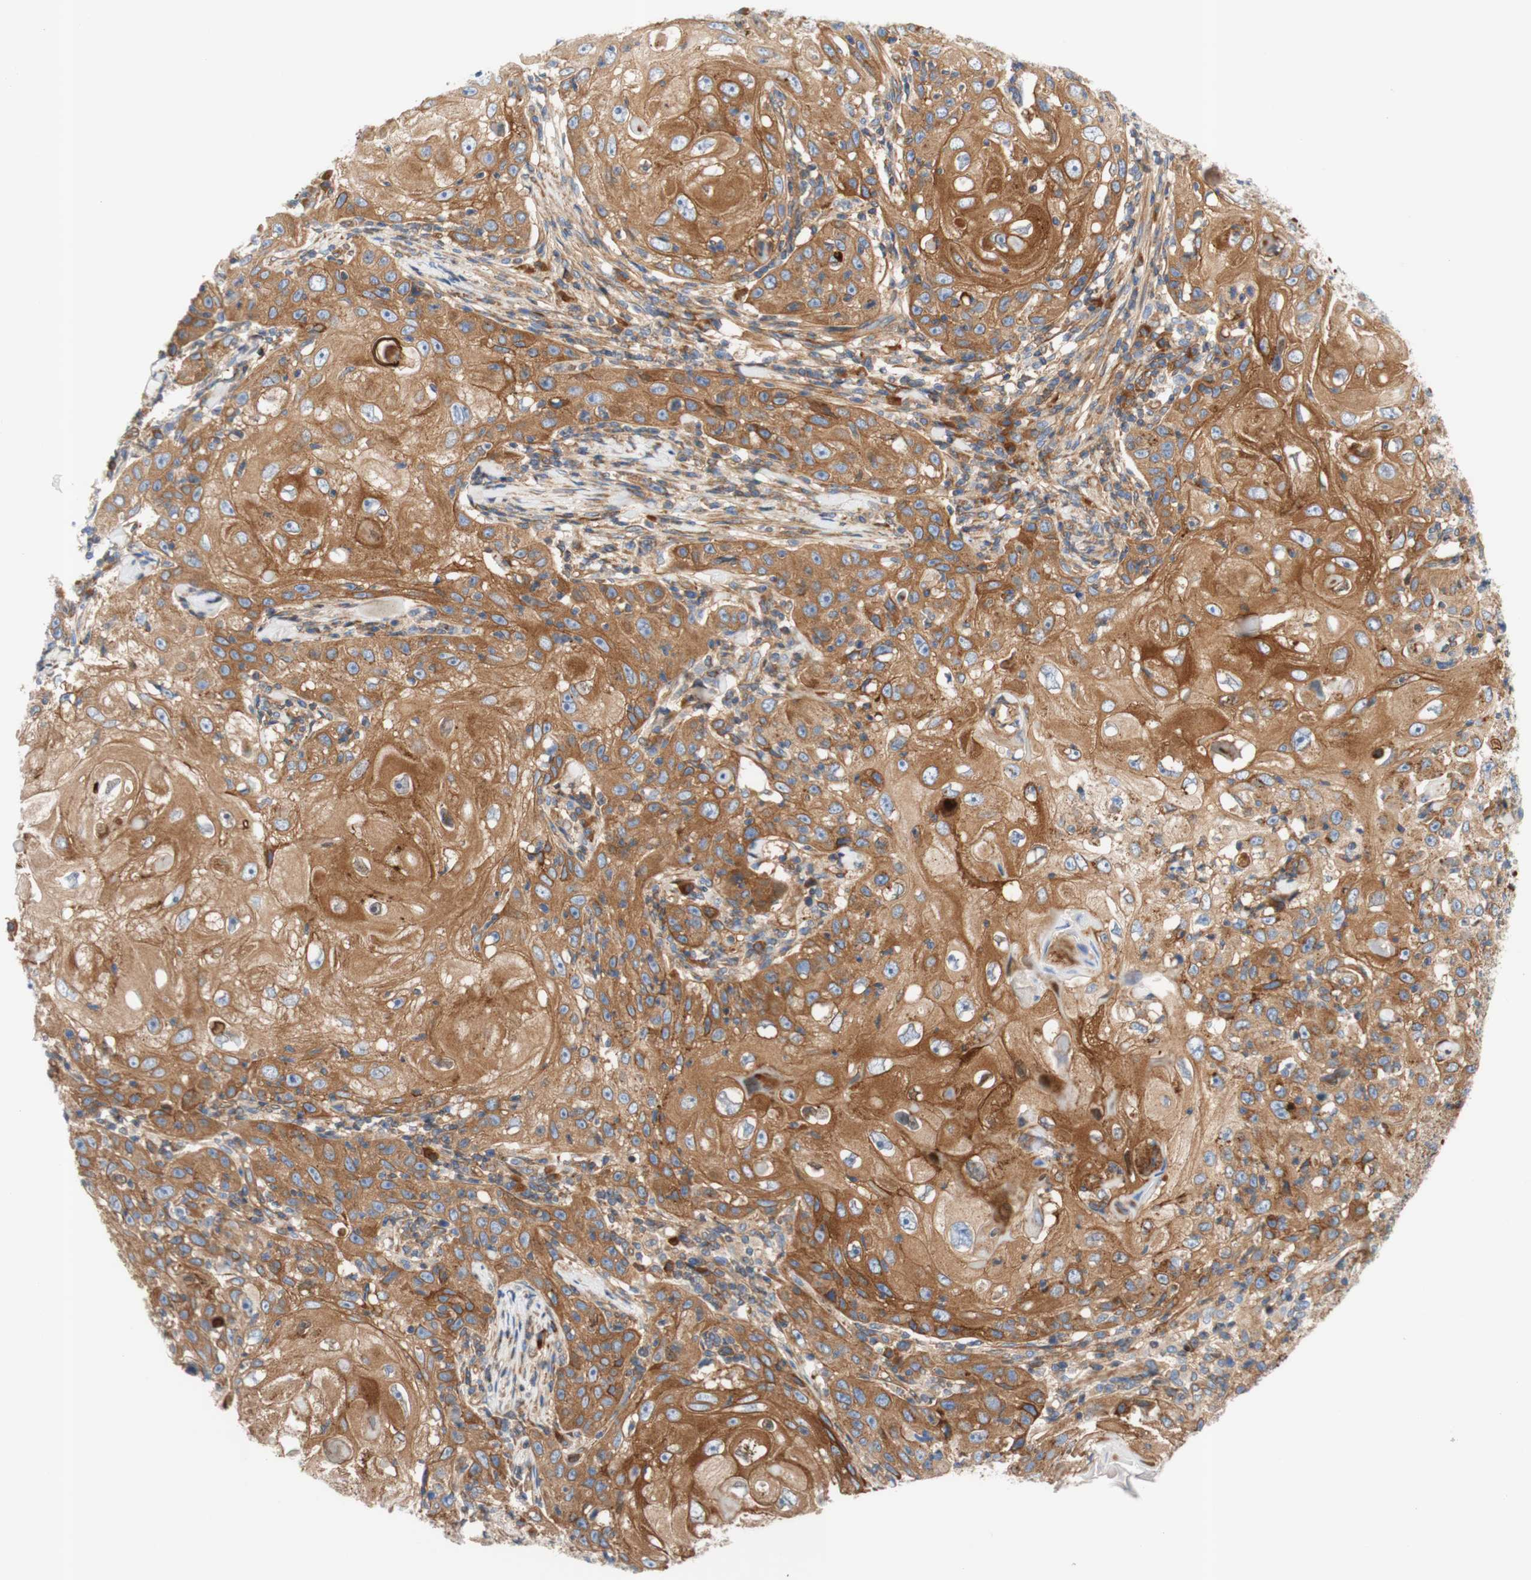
{"staining": {"intensity": "moderate", "quantity": ">75%", "location": "cytoplasmic/membranous"}, "tissue": "skin cancer", "cell_type": "Tumor cells", "image_type": "cancer", "snomed": [{"axis": "morphology", "description": "Squamous cell carcinoma, NOS"}, {"axis": "topography", "description": "Skin"}], "caption": "Moderate cytoplasmic/membranous expression for a protein is present in approximately >75% of tumor cells of squamous cell carcinoma (skin) using immunohistochemistry.", "gene": "STOM", "patient": {"sex": "female", "age": 88}}